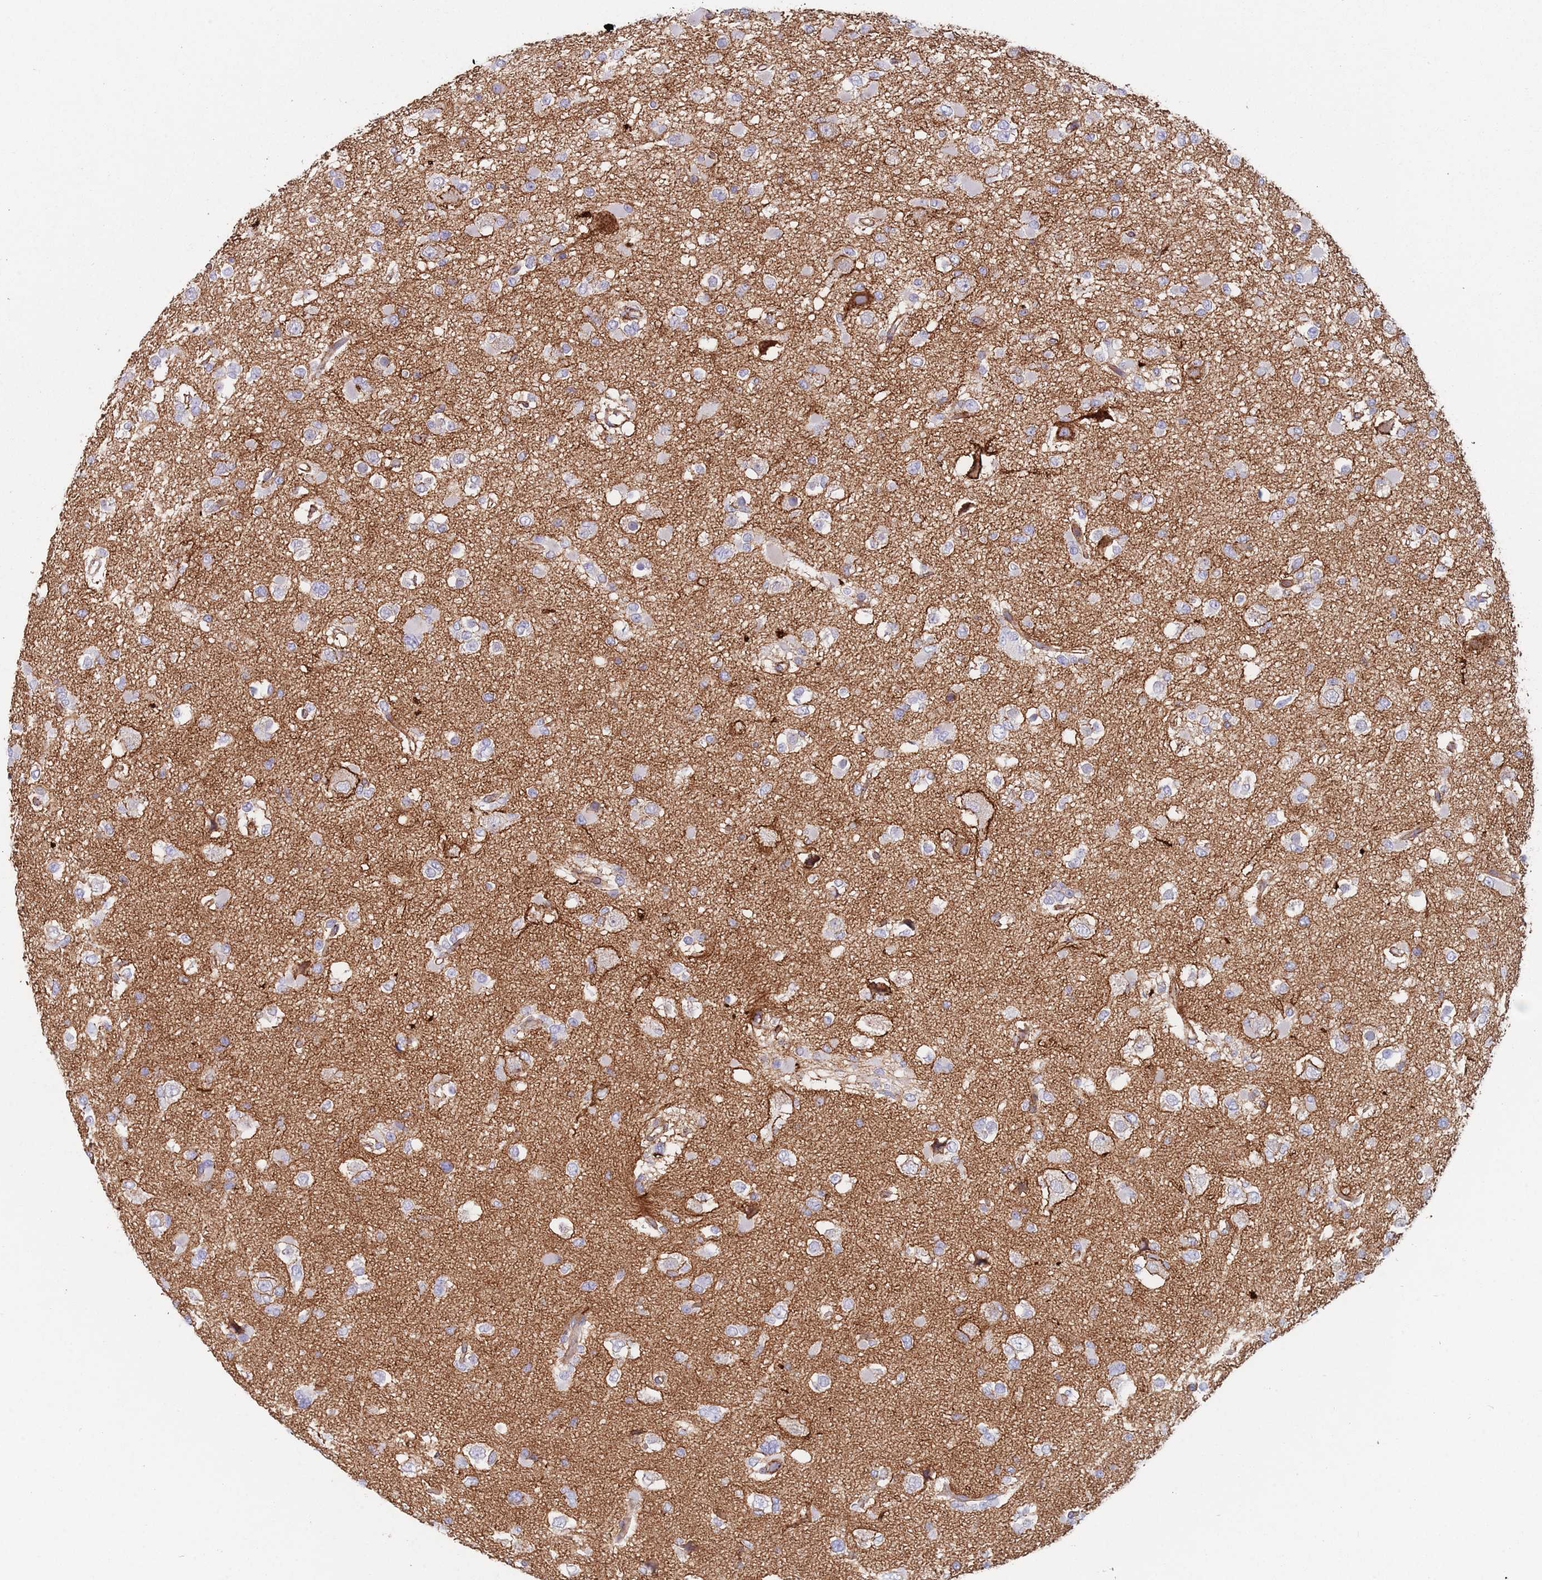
{"staining": {"intensity": "negative", "quantity": "none", "location": "none"}, "tissue": "glioma", "cell_type": "Tumor cells", "image_type": "cancer", "snomed": [{"axis": "morphology", "description": "Glioma, malignant, Low grade"}, {"axis": "topography", "description": "Brain"}], "caption": "A histopathology image of human malignant glioma (low-grade) is negative for staining in tumor cells.", "gene": "RNF144A", "patient": {"sex": "female", "age": 22}}